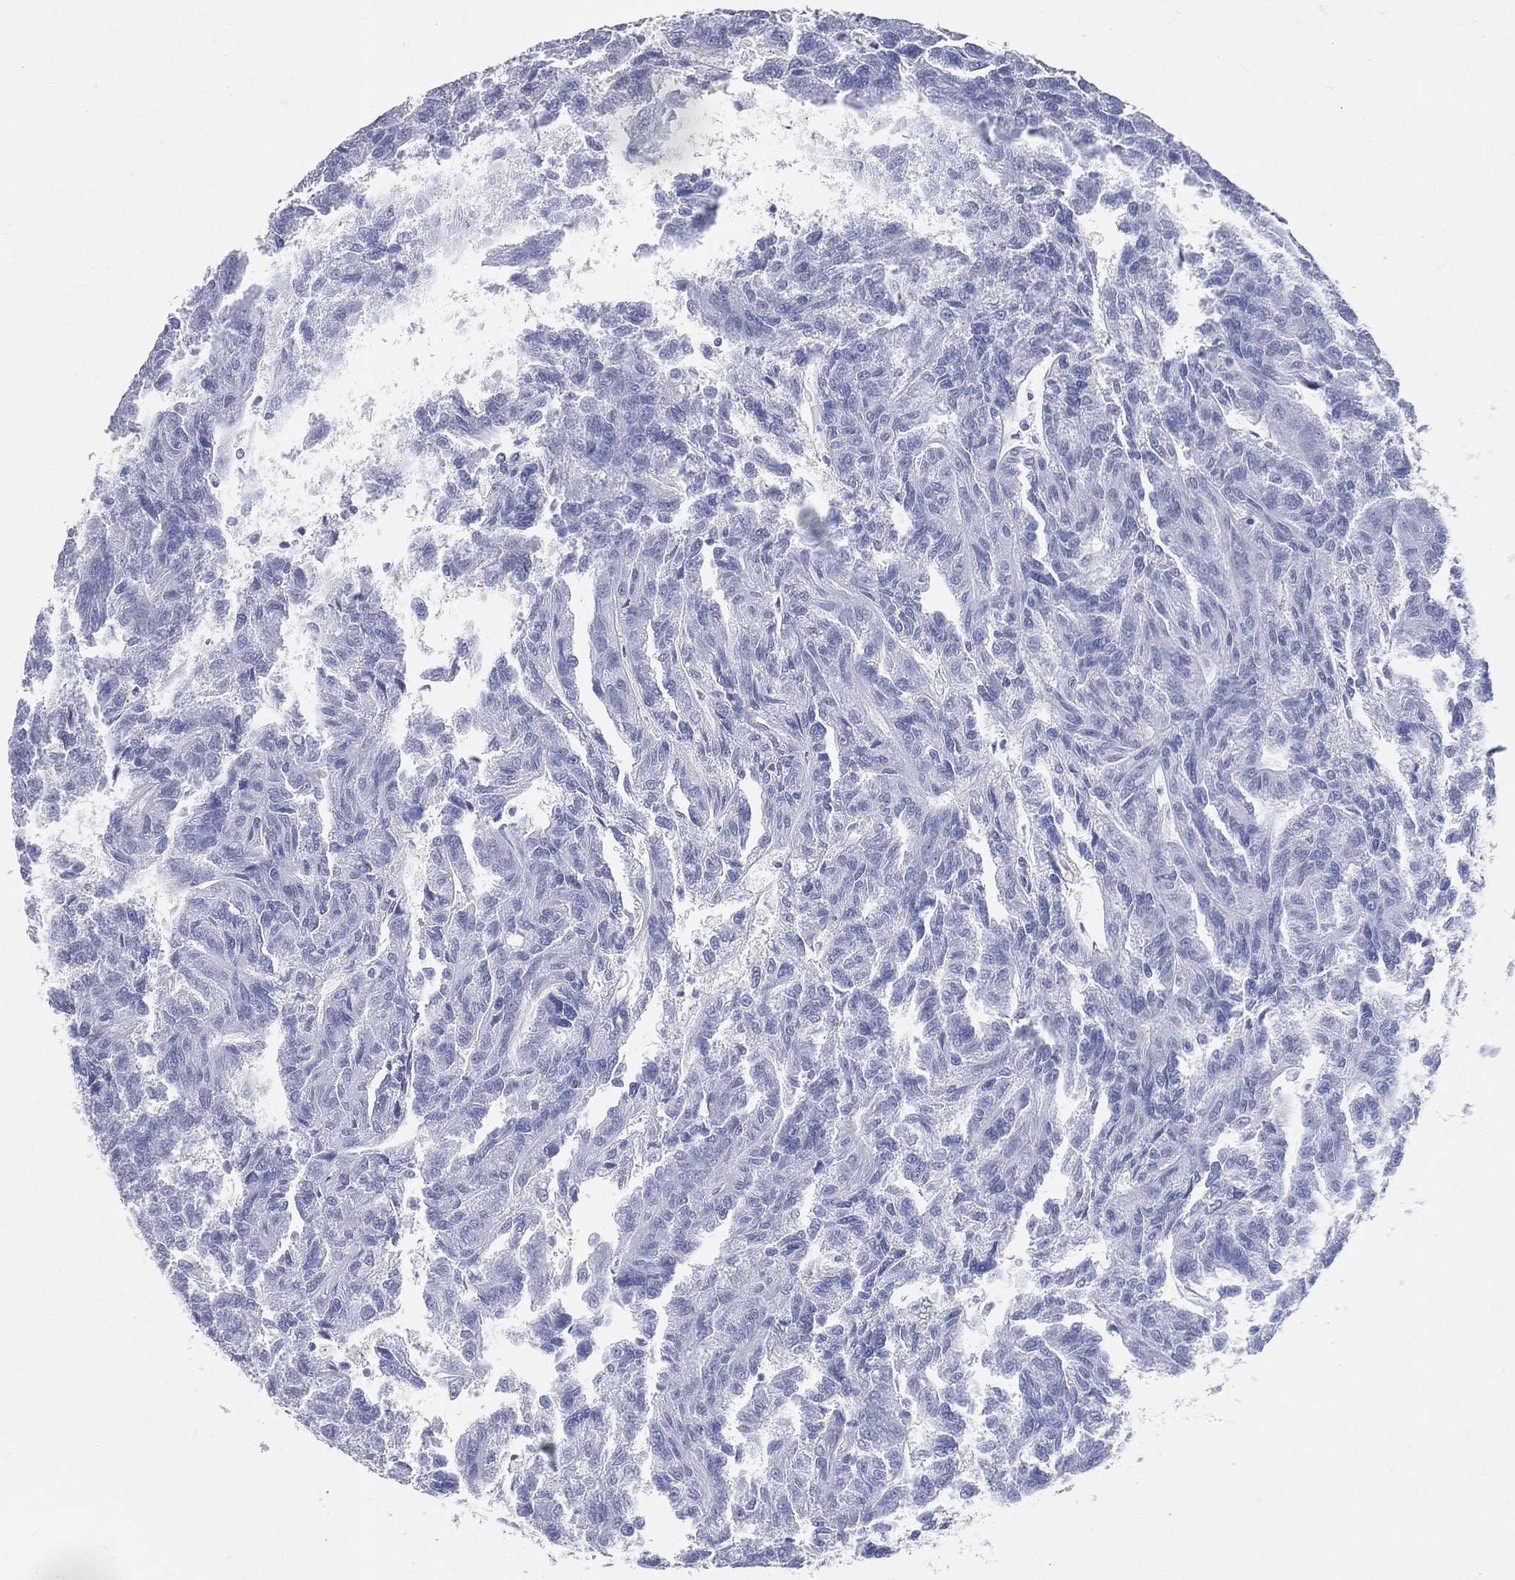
{"staining": {"intensity": "negative", "quantity": "none", "location": "none"}, "tissue": "renal cancer", "cell_type": "Tumor cells", "image_type": "cancer", "snomed": [{"axis": "morphology", "description": "Adenocarcinoma, NOS"}, {"axis": "topography", "description": "Kidney"}], "caption": "Tumor cells show no significant positivity in renal cancer (adenocarcinoma).", "gene": "SYP", "patient": {"sex": "male", "age": 79}}